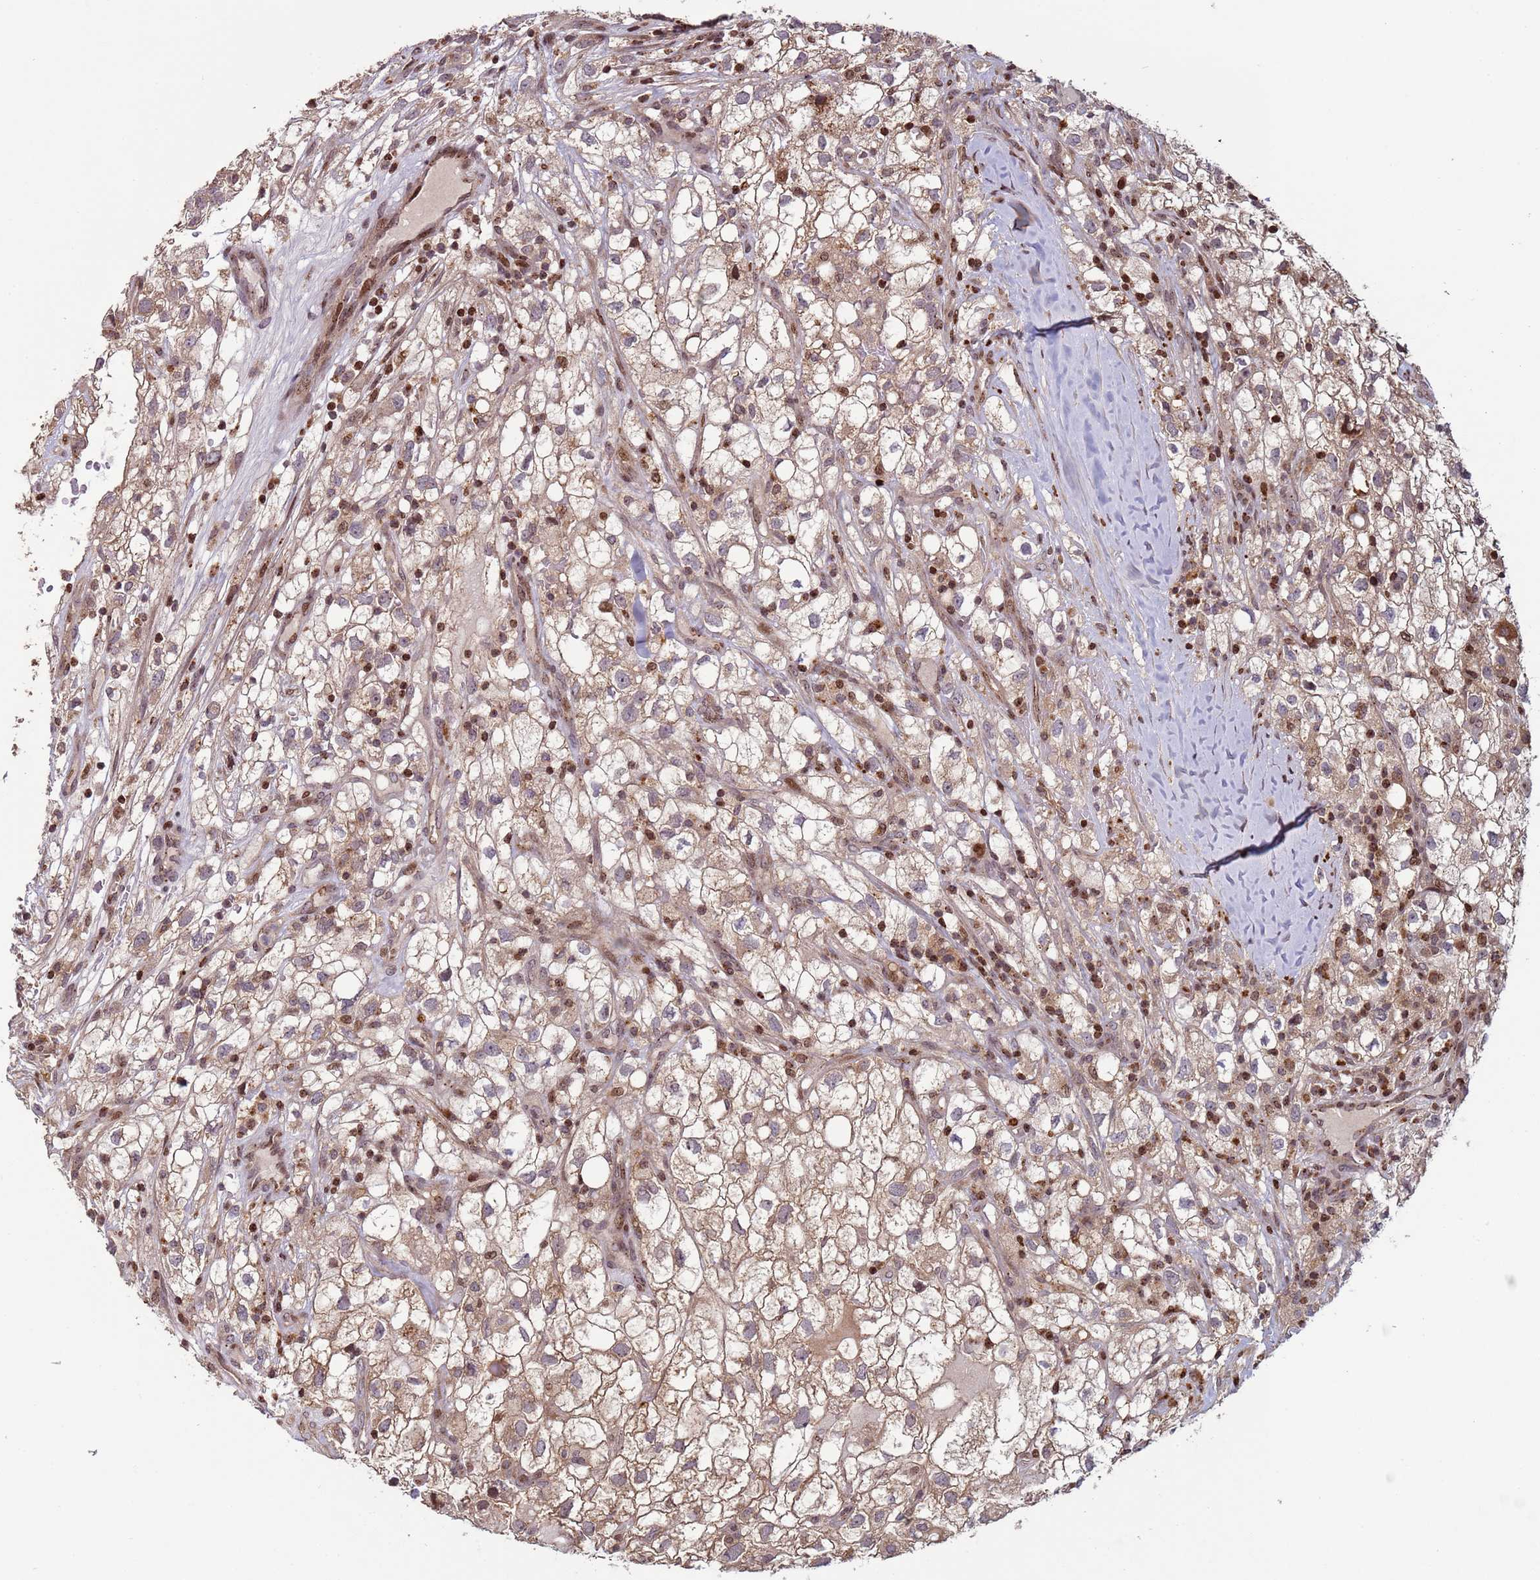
{"staining": {"intensity": "moderate", "quantity": ">75%", "location": "cytoplasmic/membranous"}, "tissue": "renal cancer", "cell_type": "Tumor cells", "image_type": "cancer", "snomed": [{"axis": "morphology", "description": "Adenocarcinoma, NOS"}, {"axis": "topography", "description": "Kidney"}], "caption": "Protein staining by immunohistochemistry (IHC) reveals moderate cytoplasmic/membranous expression in about >75% of tumor cells in renal cancer (adenocarcinoma). (DAB = brown stain, brightfield microscopy at high magnification).", "gene": "HGH1", "patient": {"sex": "male", "age": 59}}